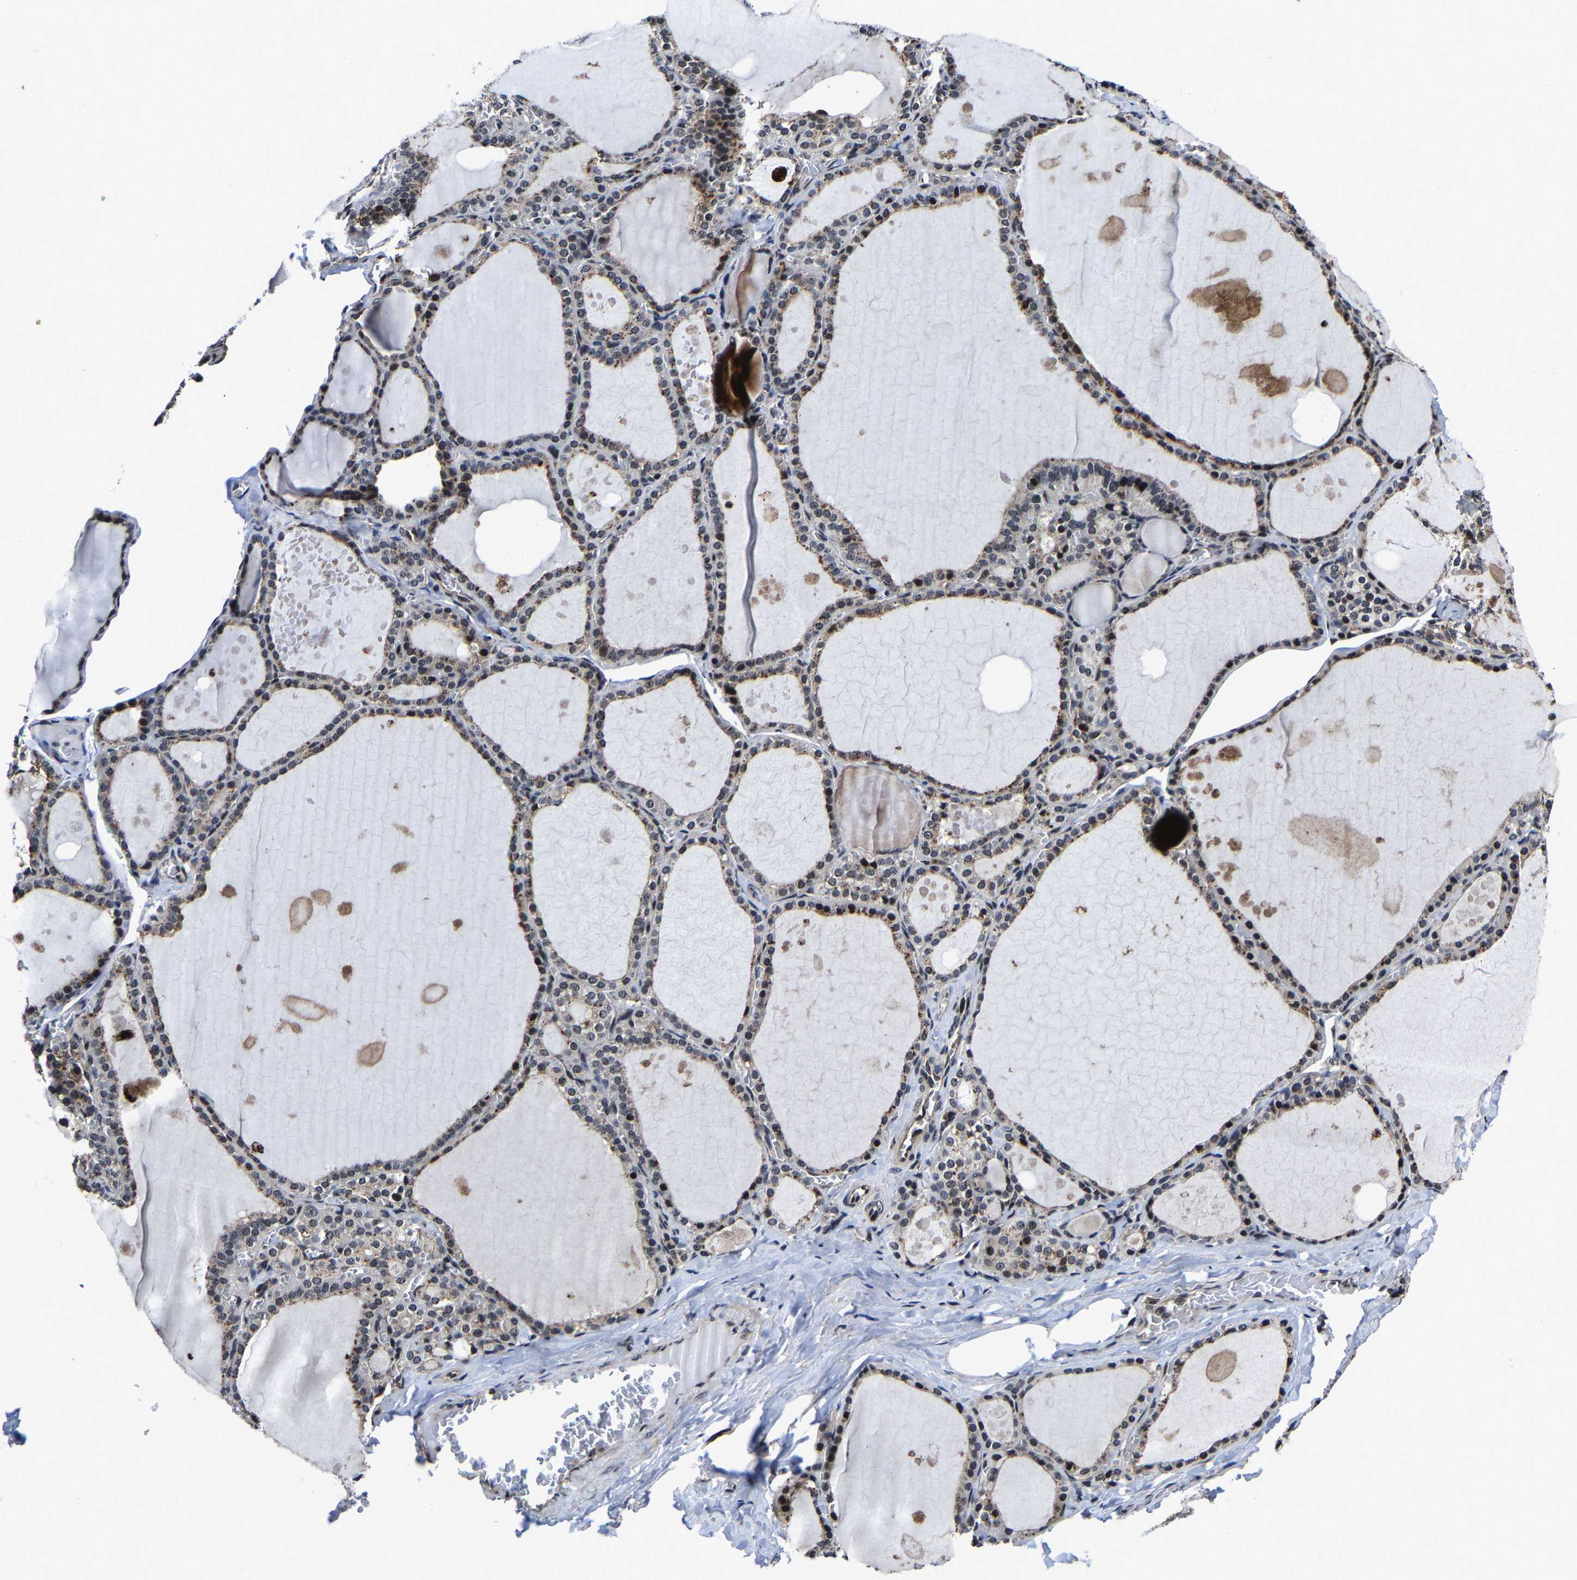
{"staining": {"intensity": "moderate", "quantity": "<25%", "location": "cytoplasmic/membranous"}, "tissue": "thyroid gland", "cell_type": "Glandular cells", "image_type": "normal", "snomed": [{"axis": "morphology", "description": "Normal tissue, NOS"}, {"axis": "topography", "description": "Thyroid gland"}], "caption": "Immunohistochemistry (IHC) histopathology image of normal thyroid gland: human thyroid gland stained using immunohistochemistry (IHC) shows low levels of moderate protein expression localized specifically in the cytoplasmic/membranous of glandular cells, appearing as a cytoplasmic/membranous brown color.", "gene": "ZCCHC7", "patient": {"sex": "male", "age": 56}}